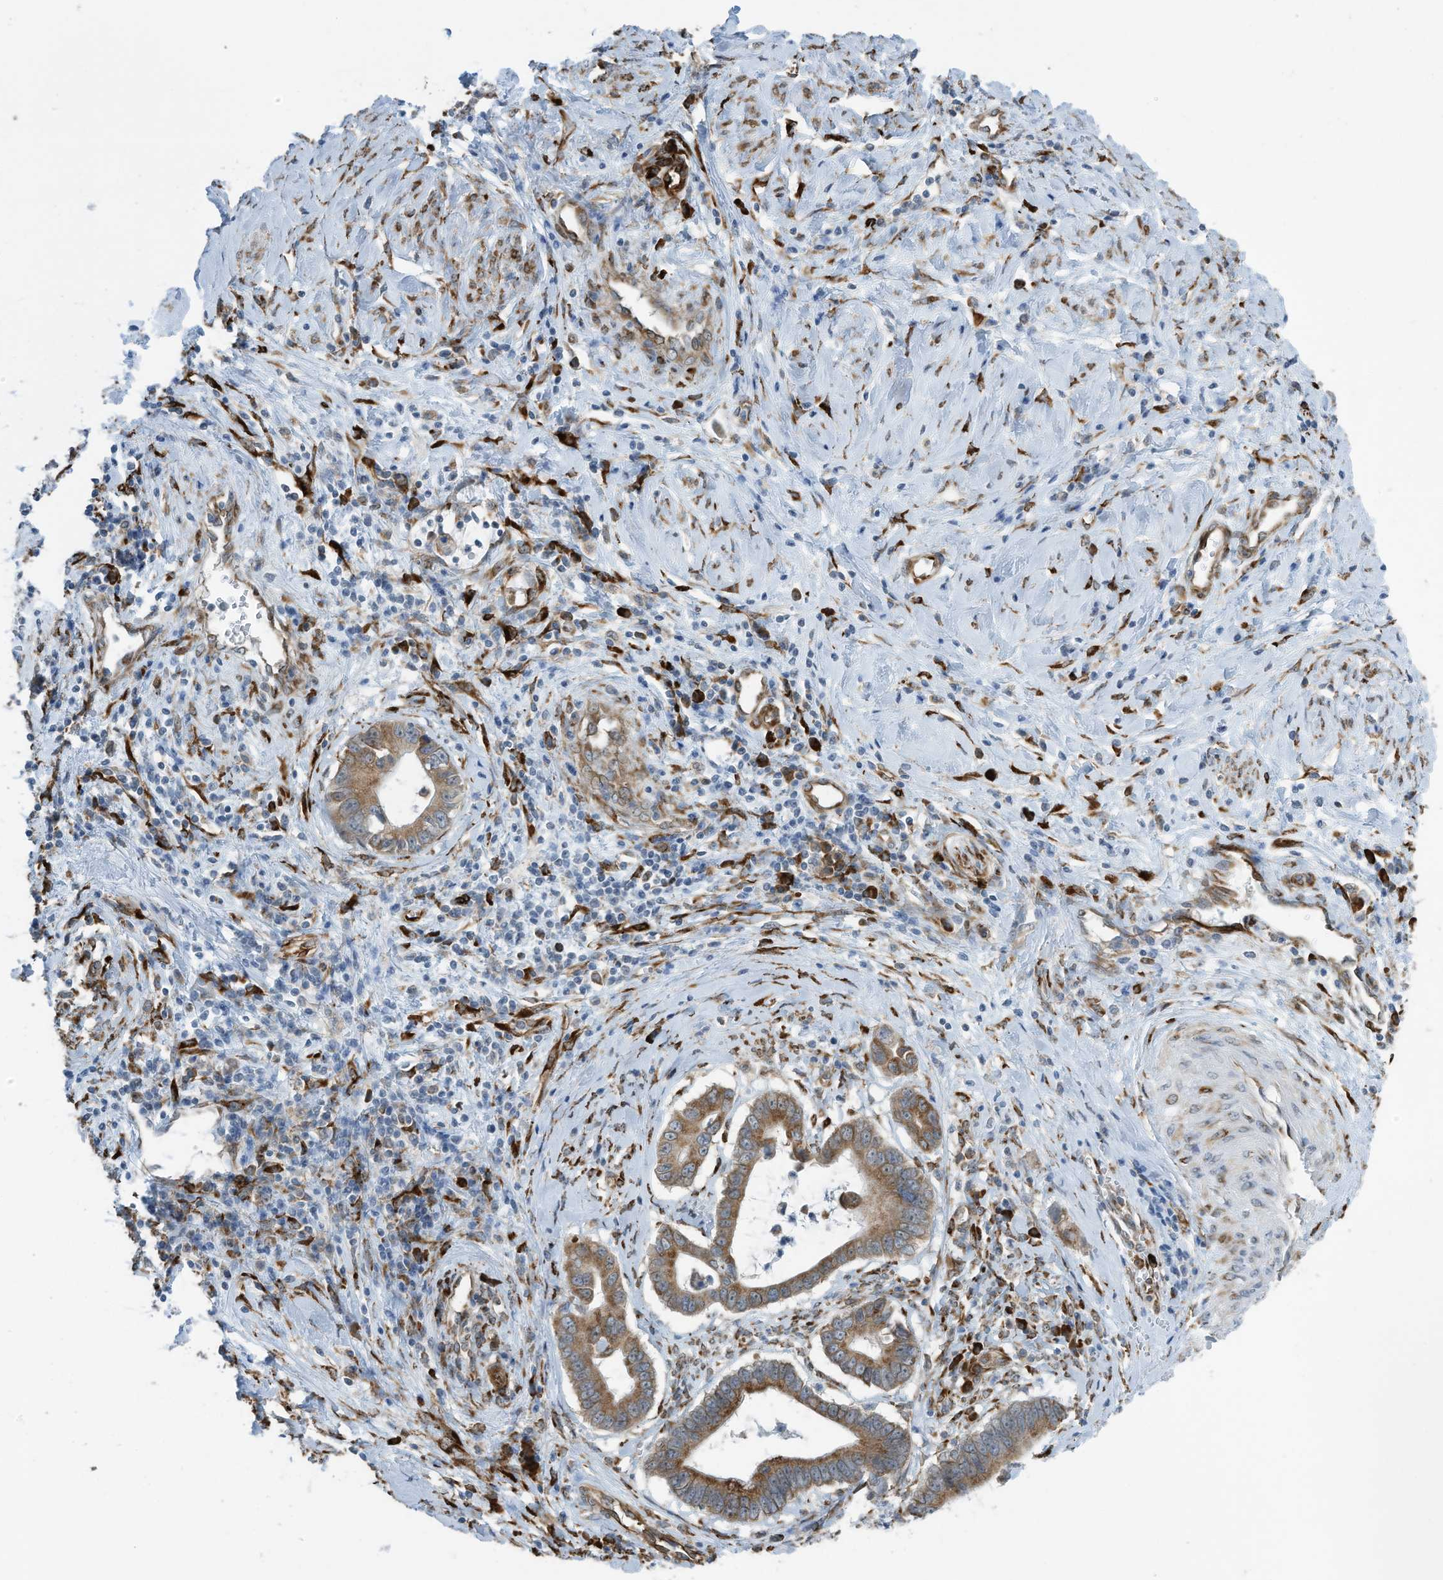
{"staining": {"intensity": "moderate", "quantity": ">75%", "location": "cytoplasmic/membranous"}, "tissue": "cervical cancer", "cell_type": "Tumor cells", "image_type": "cancer", "snomed": [{"axis": "morphology", "description": "Adenocarcinoma, NOS"}, {"axis": "topography", "description": "Cervix"}], "caption": "Protein positivity by immunohistochemistry (IHC) exhibits moderate cytoplasmic/membranous expression in about >75% of tumor cells in adenocarcinoma (cervical).", "gene": "ZBTB45", "patient": {"sex": "female", "age": 44}}